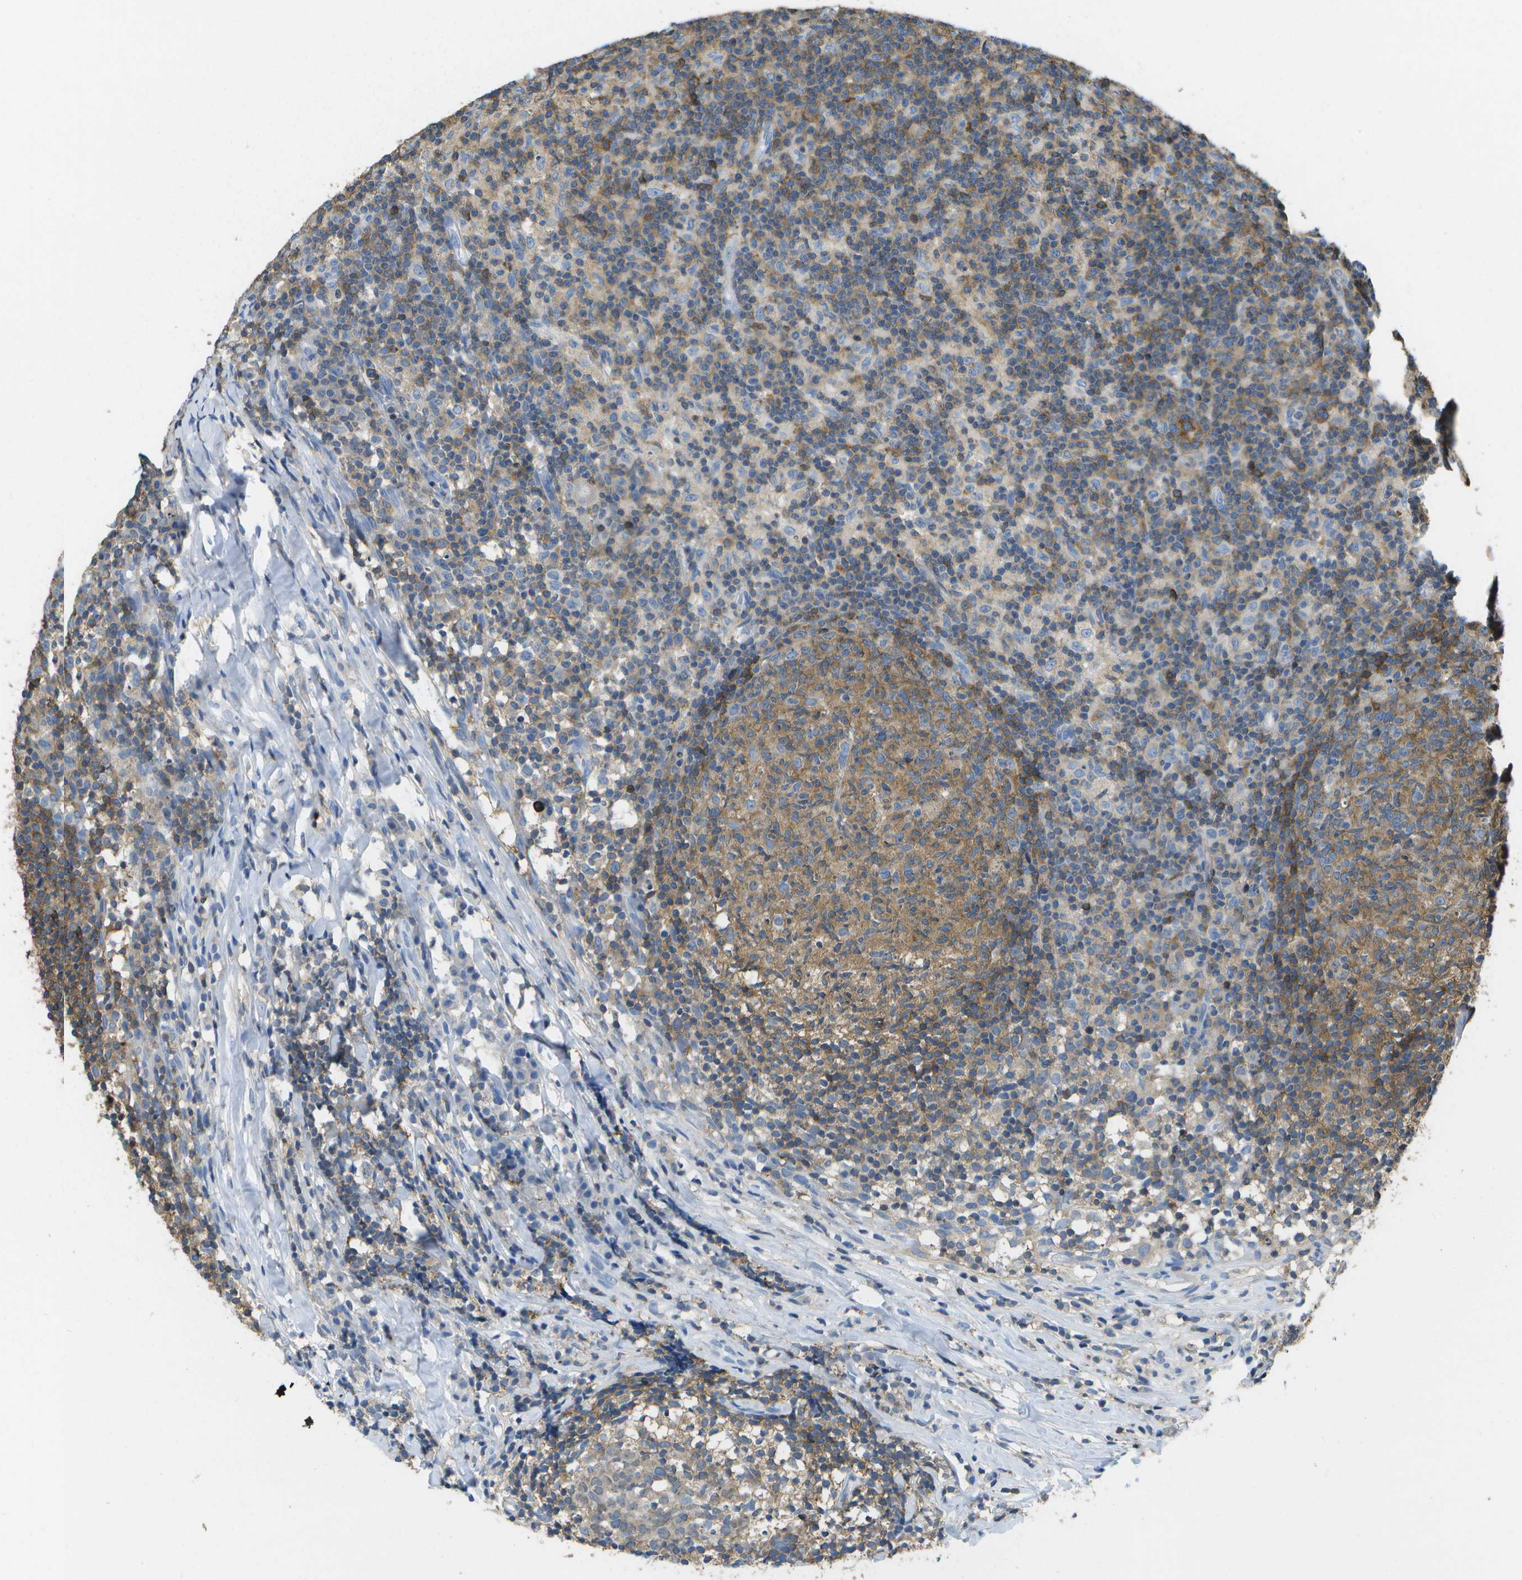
{"staining": {"intensity": "moderate", "quantity": ">75%", "location": "cytoplasmic/membranous"}, "tissue": "lymph node", "cell_type": "Germinal center cells", "image_type": "normal", "snomed": [{"axis": "morphology", "description": "Normal tissue, NOS"}, {"axis": "morphology", "description": "Inflammation, NOS"}, {"axis": "topography", "description": "Lymph node"}], "caption": "A brown stain shows moderate cytoplasmic/membranous staining of a protein in germinal center cells of benign human lymph node. (brown staining indicates protein expression, while blue staining denotes nuclei).", "gene": "RCSD1", "patient": {"sex": "male", "age": 55}}